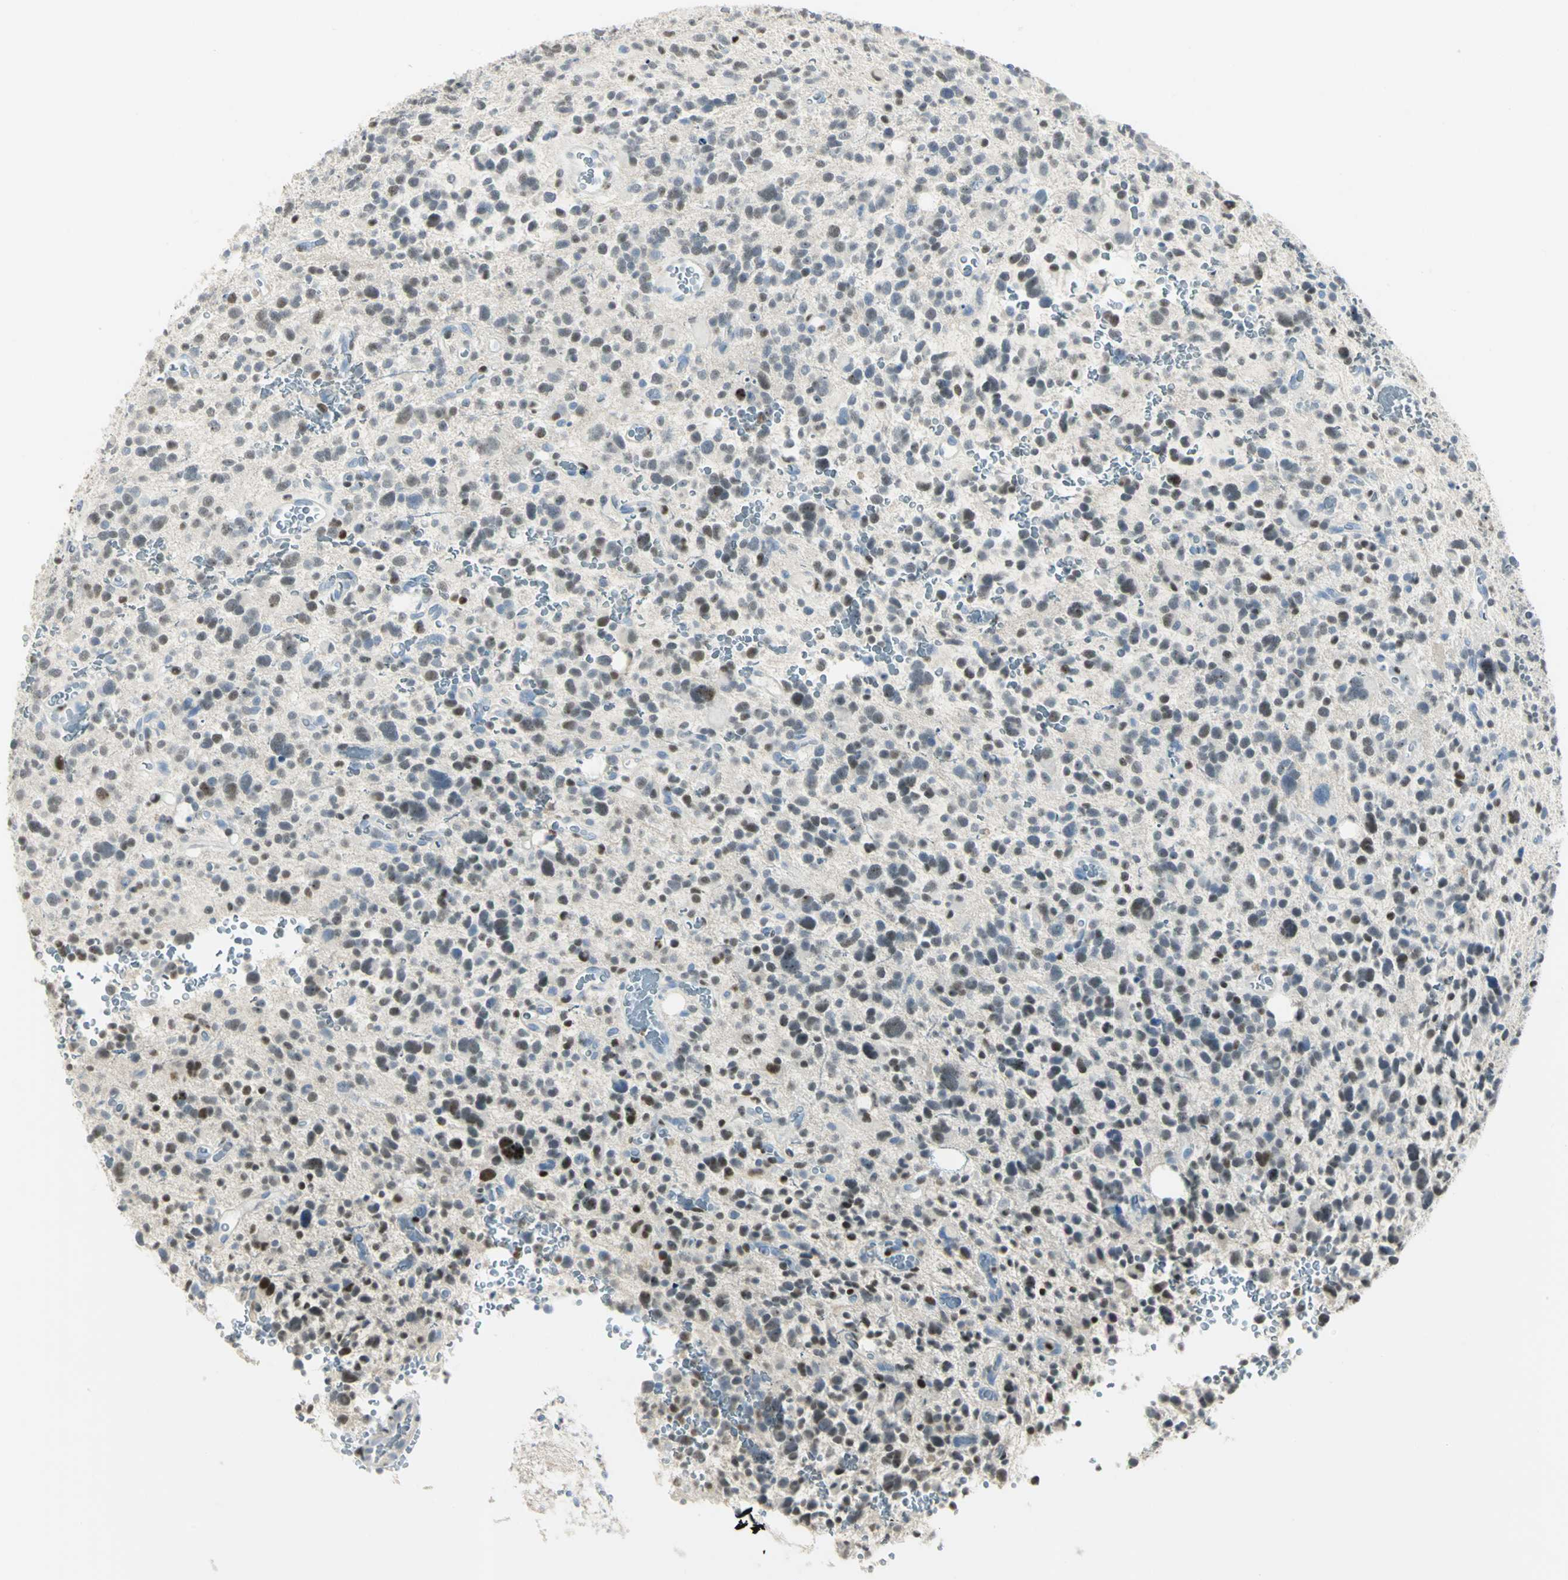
{"staining": {"intensity": "moderate", "quantity": "25%-75%", "location": "nuclear"}, "tissue": "glioma", "cell_type": "Tumor cells", "image_type": "cancer", "snomed": [{"axis": "morphology", "description": "Glioma, malignant, High grade"}, {"axis": "topography", "description": "Brain"}], "caption": "Tumor cells show moderate nuclear staining in about 25%-75% of cells in glioma. (DAB (3,3'-diaminobenzidine) IHC, brown staining for protein, blue staining for nuclei).", "gene": "BCL6", "patient": {"sex": "male", "age": 48}}